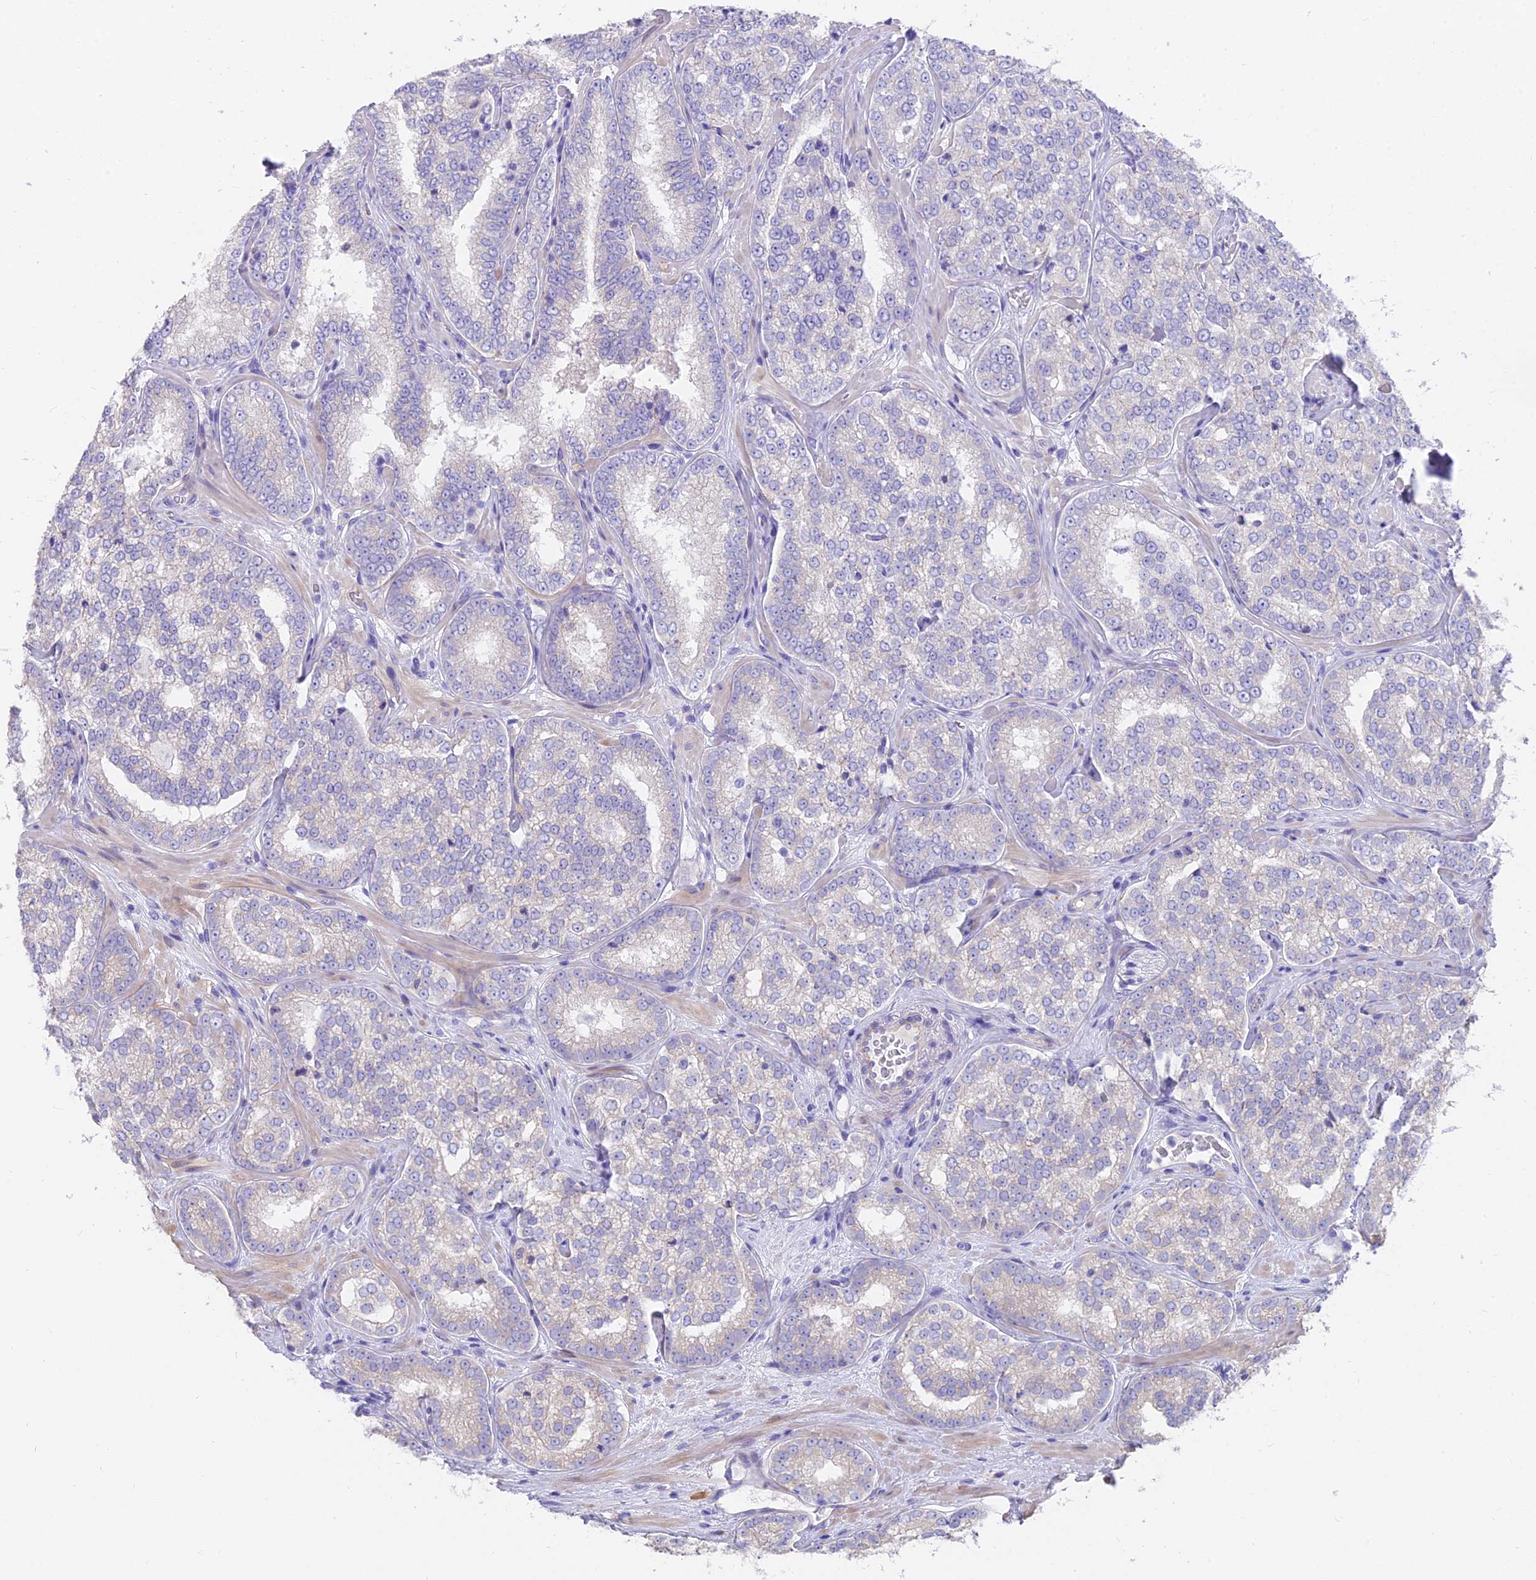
{"staining": {"intensity": "negative", "quantity": "none", "location": "none"}, "tissue": "prostate cancer", "cell_type": "Tumor cells", "image_type": "cancer", "snomed": [{"axis": "morphology", "description": "Normal tissue, NOS"}, {"axis": "morphology", "description": "Adenocarcinoma, High grade"}, {"axis": "topography", "description": "Prostate"}], "caption": "Immunohistochemistry image of high-grade adenocarcinoma (prostate) stained for a protein (brown), which exhibits no expression in tumor cells.", "gene": "FAM168B", "patient": {"sex": "male", "age": 83}}